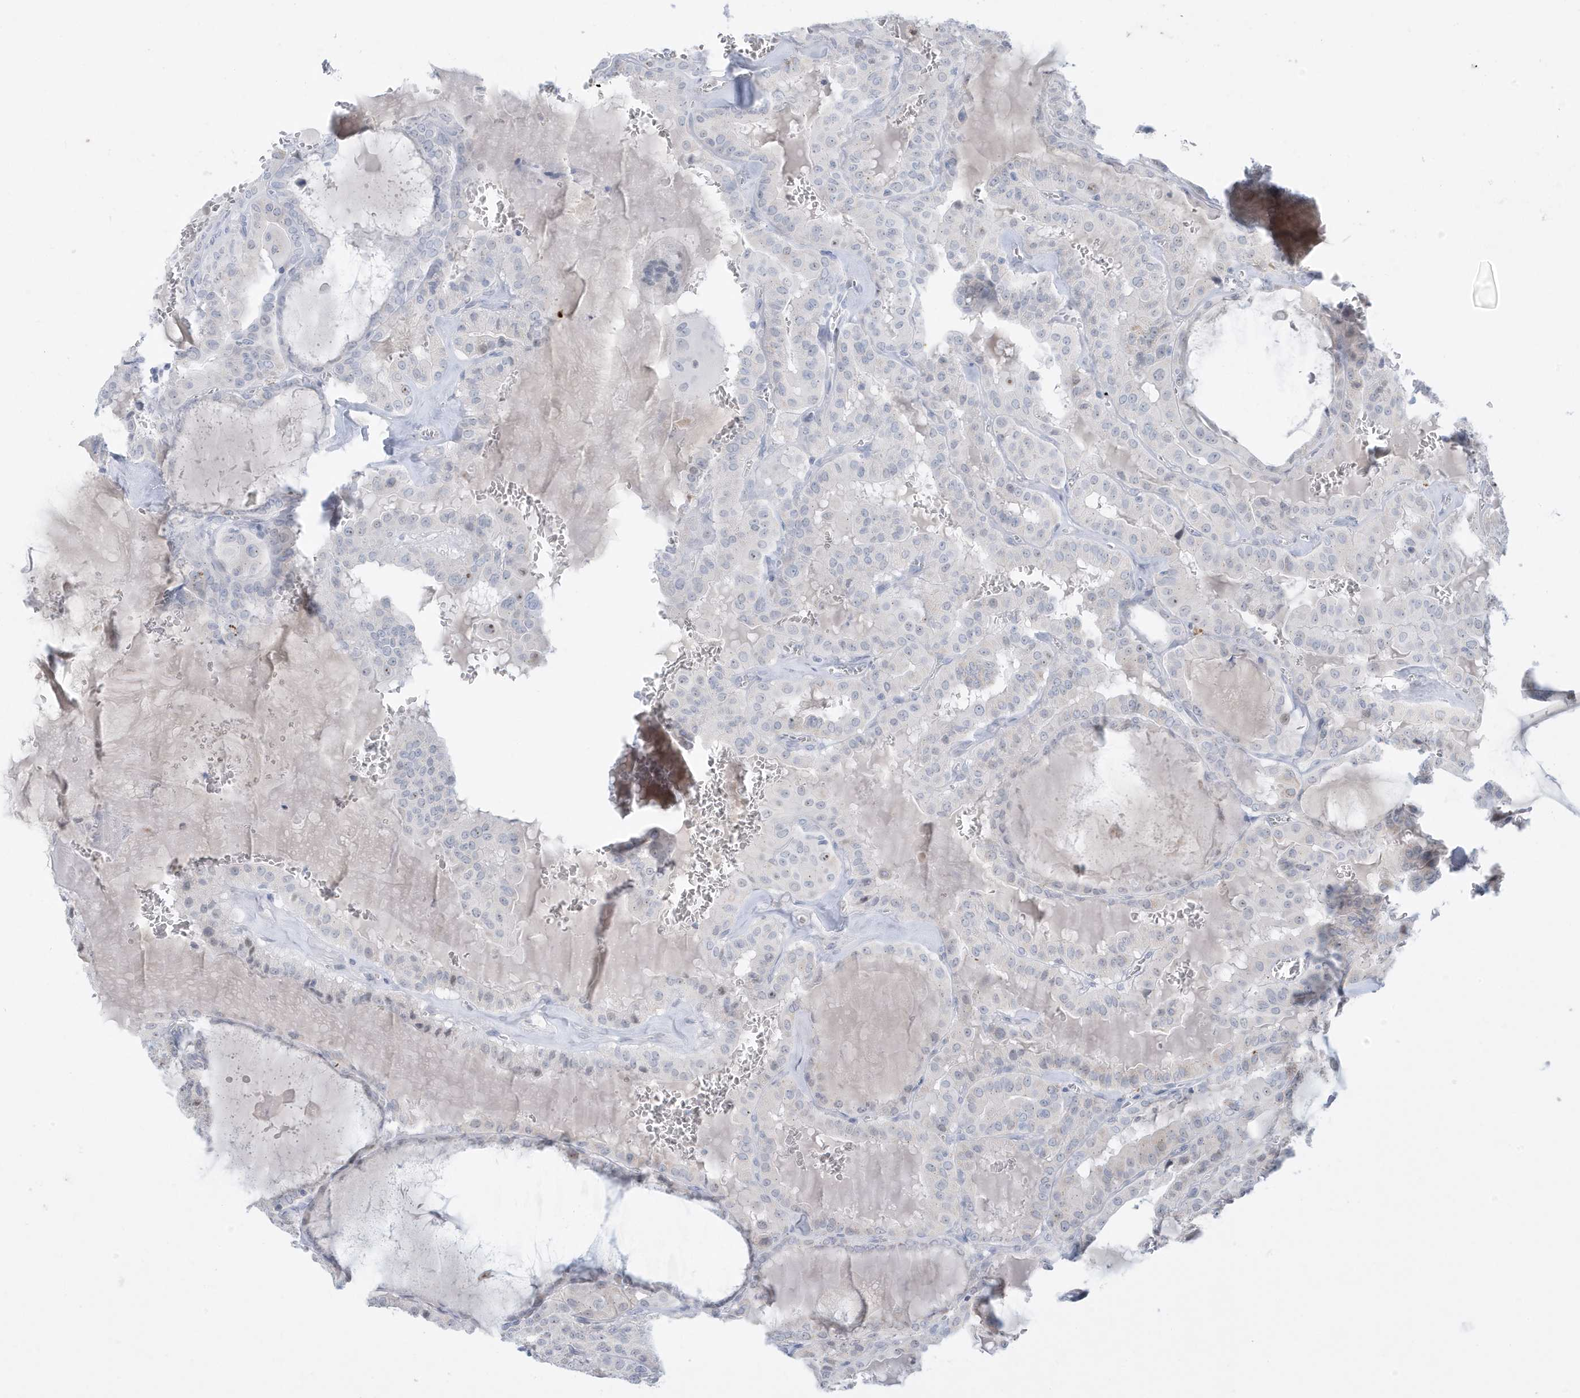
{"staining": {"intensity": "negative", "quantity": "none", "location": "none"}, "tissue": "thyroid cancer", "cell_type": "Tumor cells", "image_type": "cancer", "snomed": [{"axis": "morphology", "description": "Papillary adenocarcinoma, NOS"}, {"axis": "topography", "description": "Thyroid gland"}], "caption": "Tumor cells show no significant staining in thyroid cancer (papillary adenocarcinoma).", "gene": "FNDC1", "patient": {"sex": "male", "age": 52}}